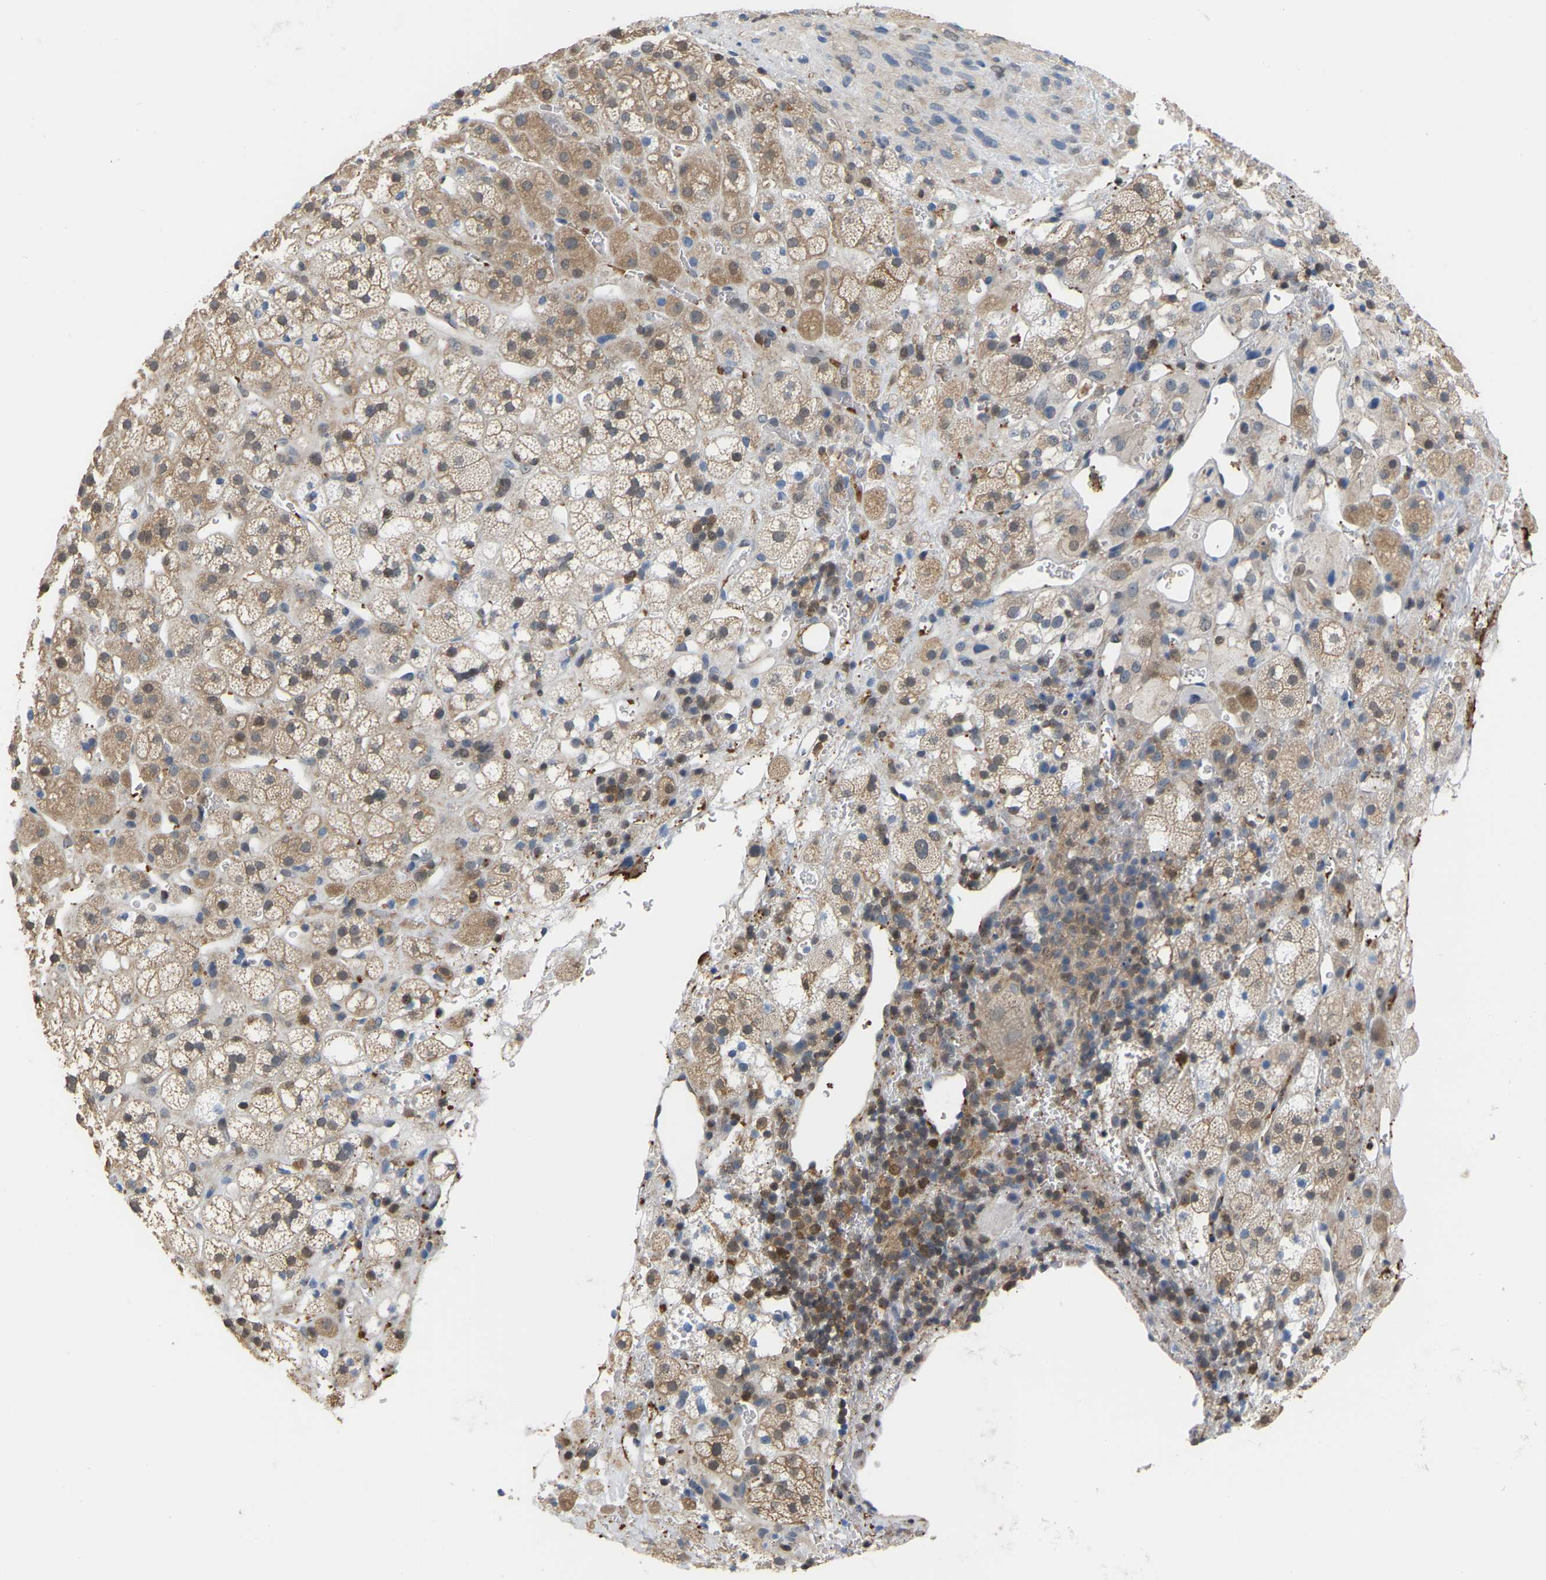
{"staining": {"intensity": "moderate", "quantity": ">75%", "location": "cytoplasmic/membranous"}, "tissue": "adrenal gland", "cell_type": "Glandular cells", "image_type": "normal", "snomed": [{"axis": "morphology", "description": "Normal tissue, NOS"}, {"axis": "topography", "description": "Adrenal gland"}], "caption": "A high-resolution histopathology image shows IHC staining of normal adrenal gland, which exhibits moderate cytoplasmic/membranous staining in about >75% of glandular cells. The protein of interest is stained brown, and the nuclei are stained in blue (DAB (3,3'-diaminobenzidine) IHC with brightfield microscopy, high magnification).", "gene": "MTPN", "patient": {"sex": "male", "age": 56}}